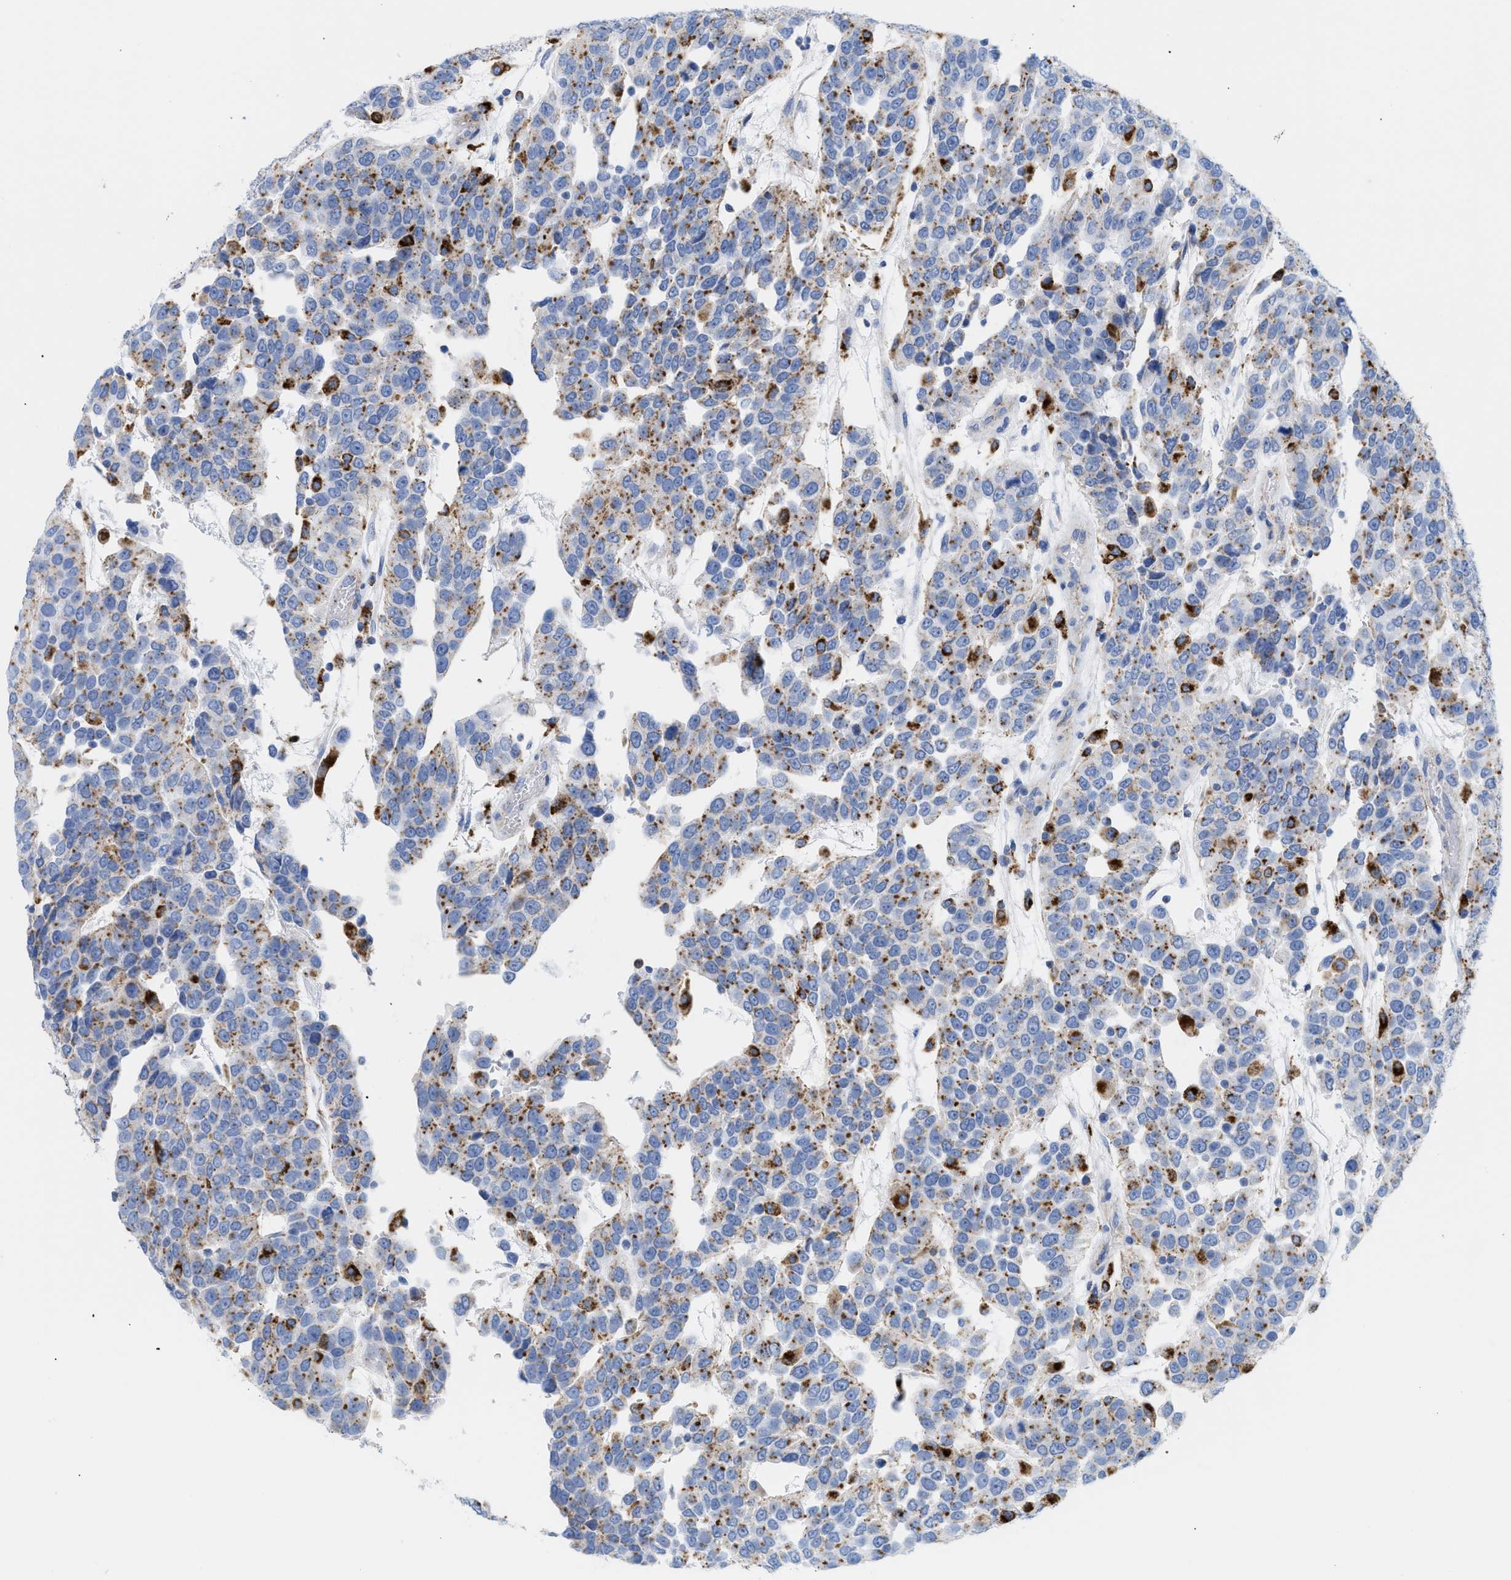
{"staining": {"intensity": "strong", "quantity": "<25%", "location": "cytoplasmic/membranous"}, "tissue": "urothelial cancer", "cell_type": "Tumor cells", "image_type": "cancer", "snomed": [{"axis": "morphology", "description": "Urothelial carcinoma, High grade"}, {"axis": "topography", "description": "Urinary bladder"}], "caption": "DAB (3,3'-diaminobenzidine) immunohistochemical staining of urothelial cancer demonstrates strong cytoplasmic/membranous protein positivity in about <25% of tumor cells.", "gene": "DRAM2", "patient": {"sex": "female", "age": 80}}